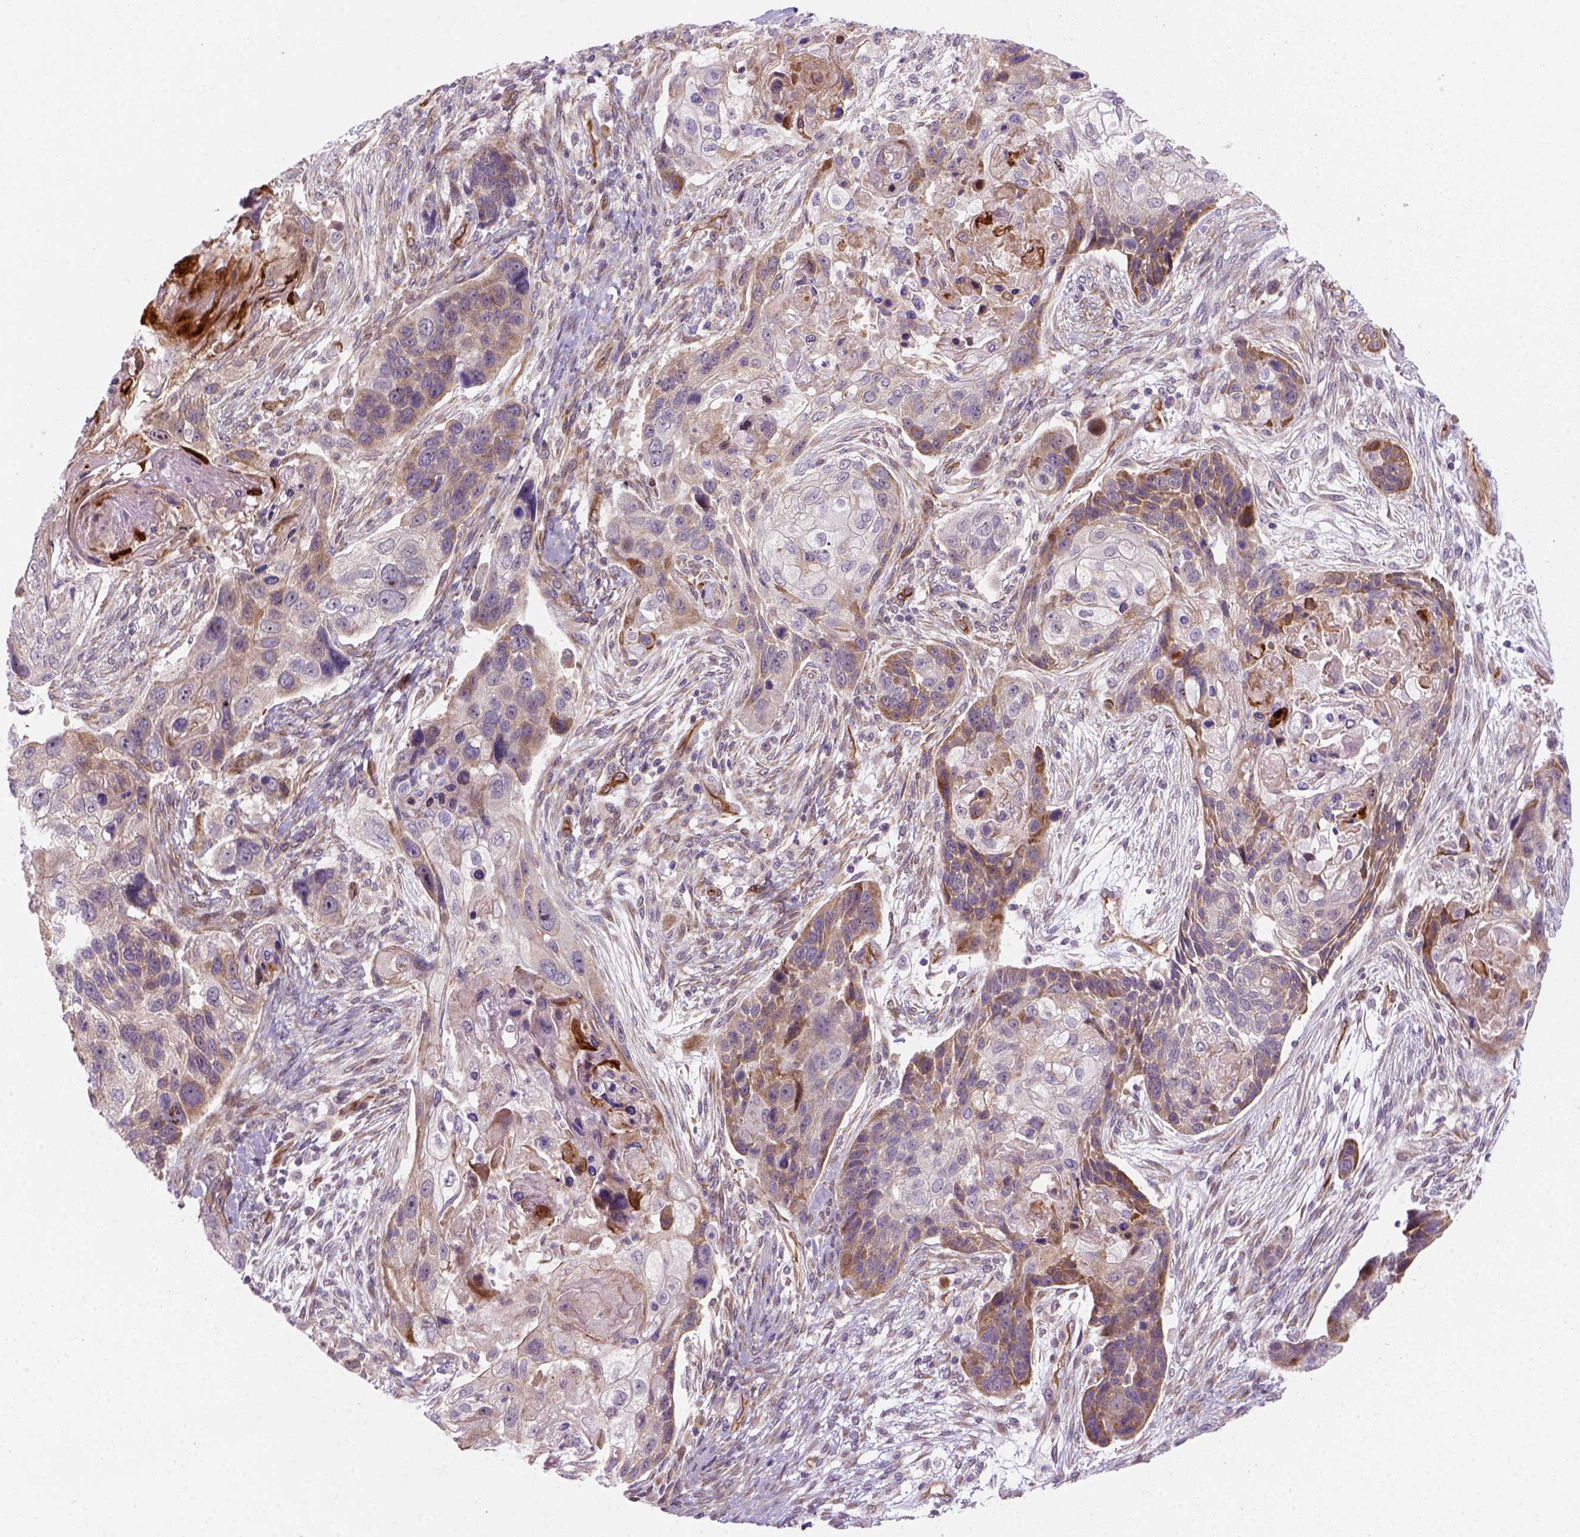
{"staining": {"intensity": "moderate", "quantity": "25%-75%", "location": "cytoplasmic/membranous"}, "tissue": "lung cancer", "cell_type": "Tumor cells", "image_type": "cancer", "snomed": [{"axis": "morphology", "description": "Squamous cell carcinoma, NOS"}, {"axis": "topography", "description": "Lung"}], "caption": "Immunohistochemical staining of human lung cancer reveals moderate cytoplasmic/membranous protein staining in approximately 25%-75% of tumor cells.", "gene": "VSTM5", "patient": {"sex": "male", "age": 69}}